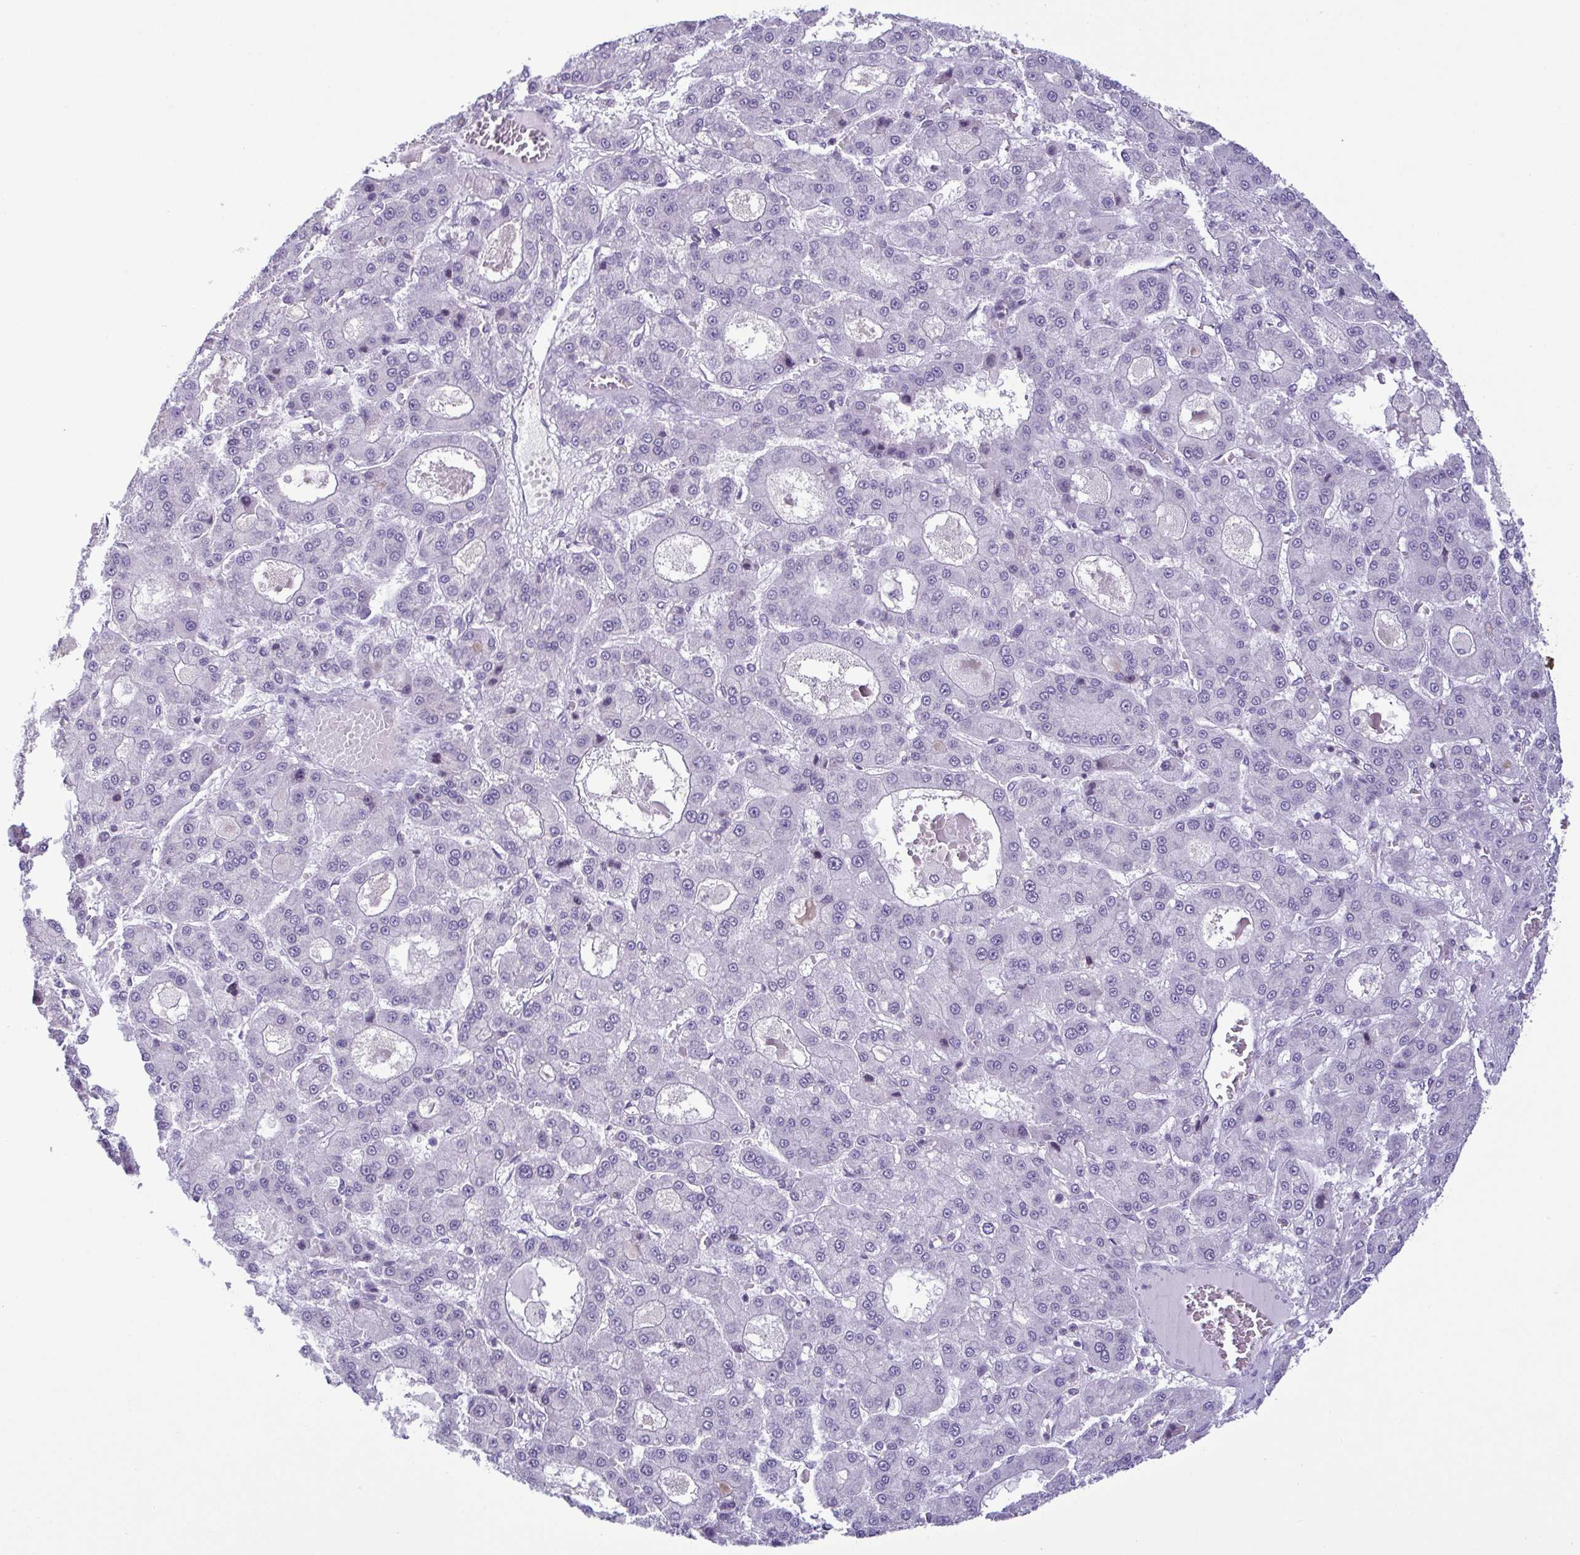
{"staining": {"intensity": "negative", "quantity": "none", "location": "none"}, "tissue": "liver cancer", "cell_type": "Tumor cells", "image_type": "cancer", "snomed": [{"axis": "morphology", "description": "Carcinoma, Hepatocellular, NOS"}, {"axis": "topography", "description": "Liver"}], "caption": "Immunohistochemistry of human liver cancer displays no staining in tumor cells. Brightfield microscopy of IHC stained with DAB (3,3'-diaminobenzidine) (brown) and hematoxylin (blue), captured at high magnification.", "gene": "IRF1", "patient": {"sex": "male", "age": 70}}